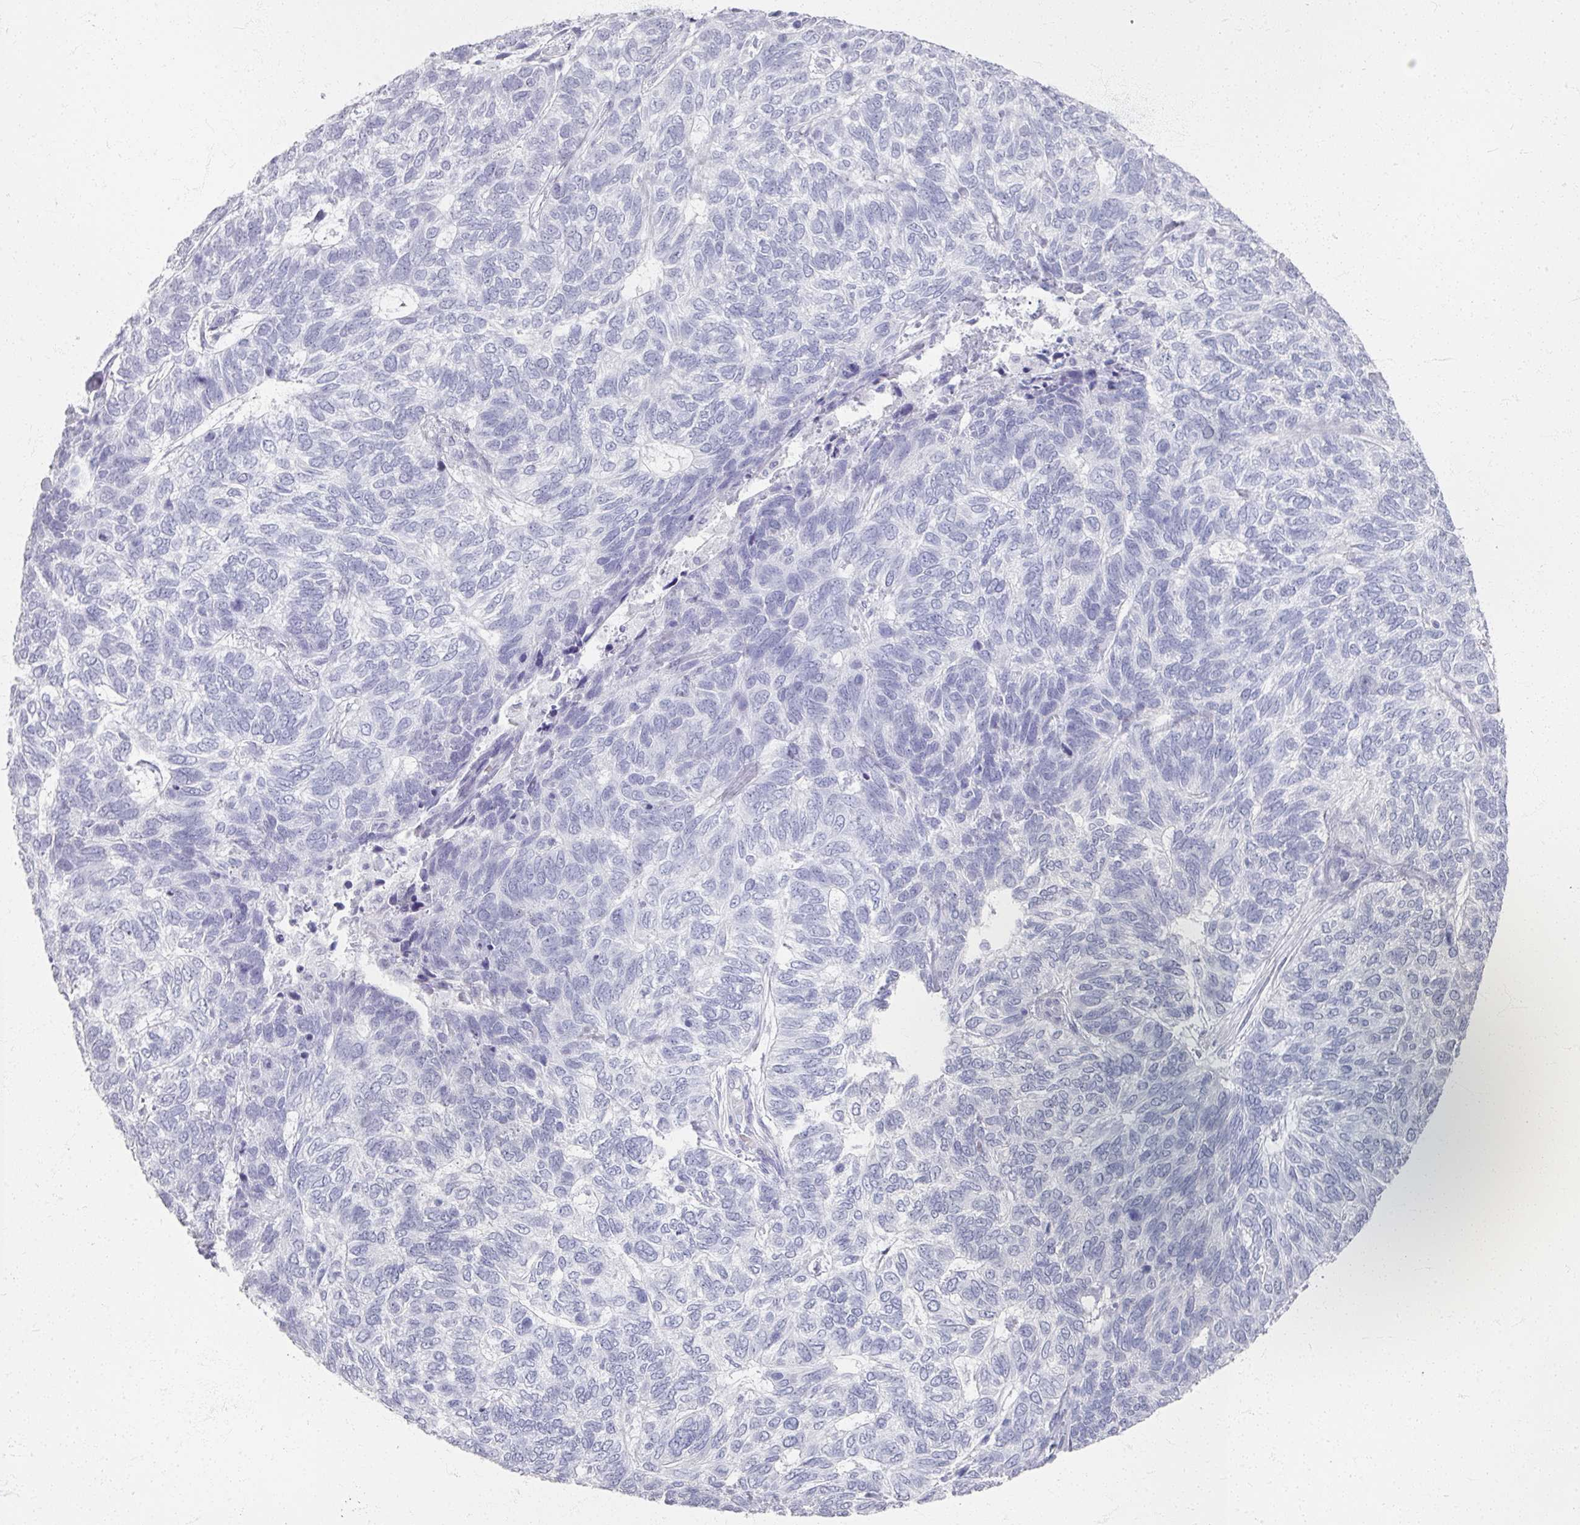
{"staining": {"intensity": "negative", "quantity": "none", "location": "none"}, "tissue": "skin cancer", "cell_type": "Tumor cells", "image_type": "cancer", "snomed": [{"axis": "morphology", "description": "Basal cell carcinoma"}, {"axis": "topography", "description": "Skin"}], "caption": "Micrograph shows no significant protein staining in tumor cells of skin cancer. The staining is performed using DAB brown chromogen with nuclei counter-stained in using hematoxylin.", "gene": "PSKH1", "patient": {"sex": "female", "age": 65}}